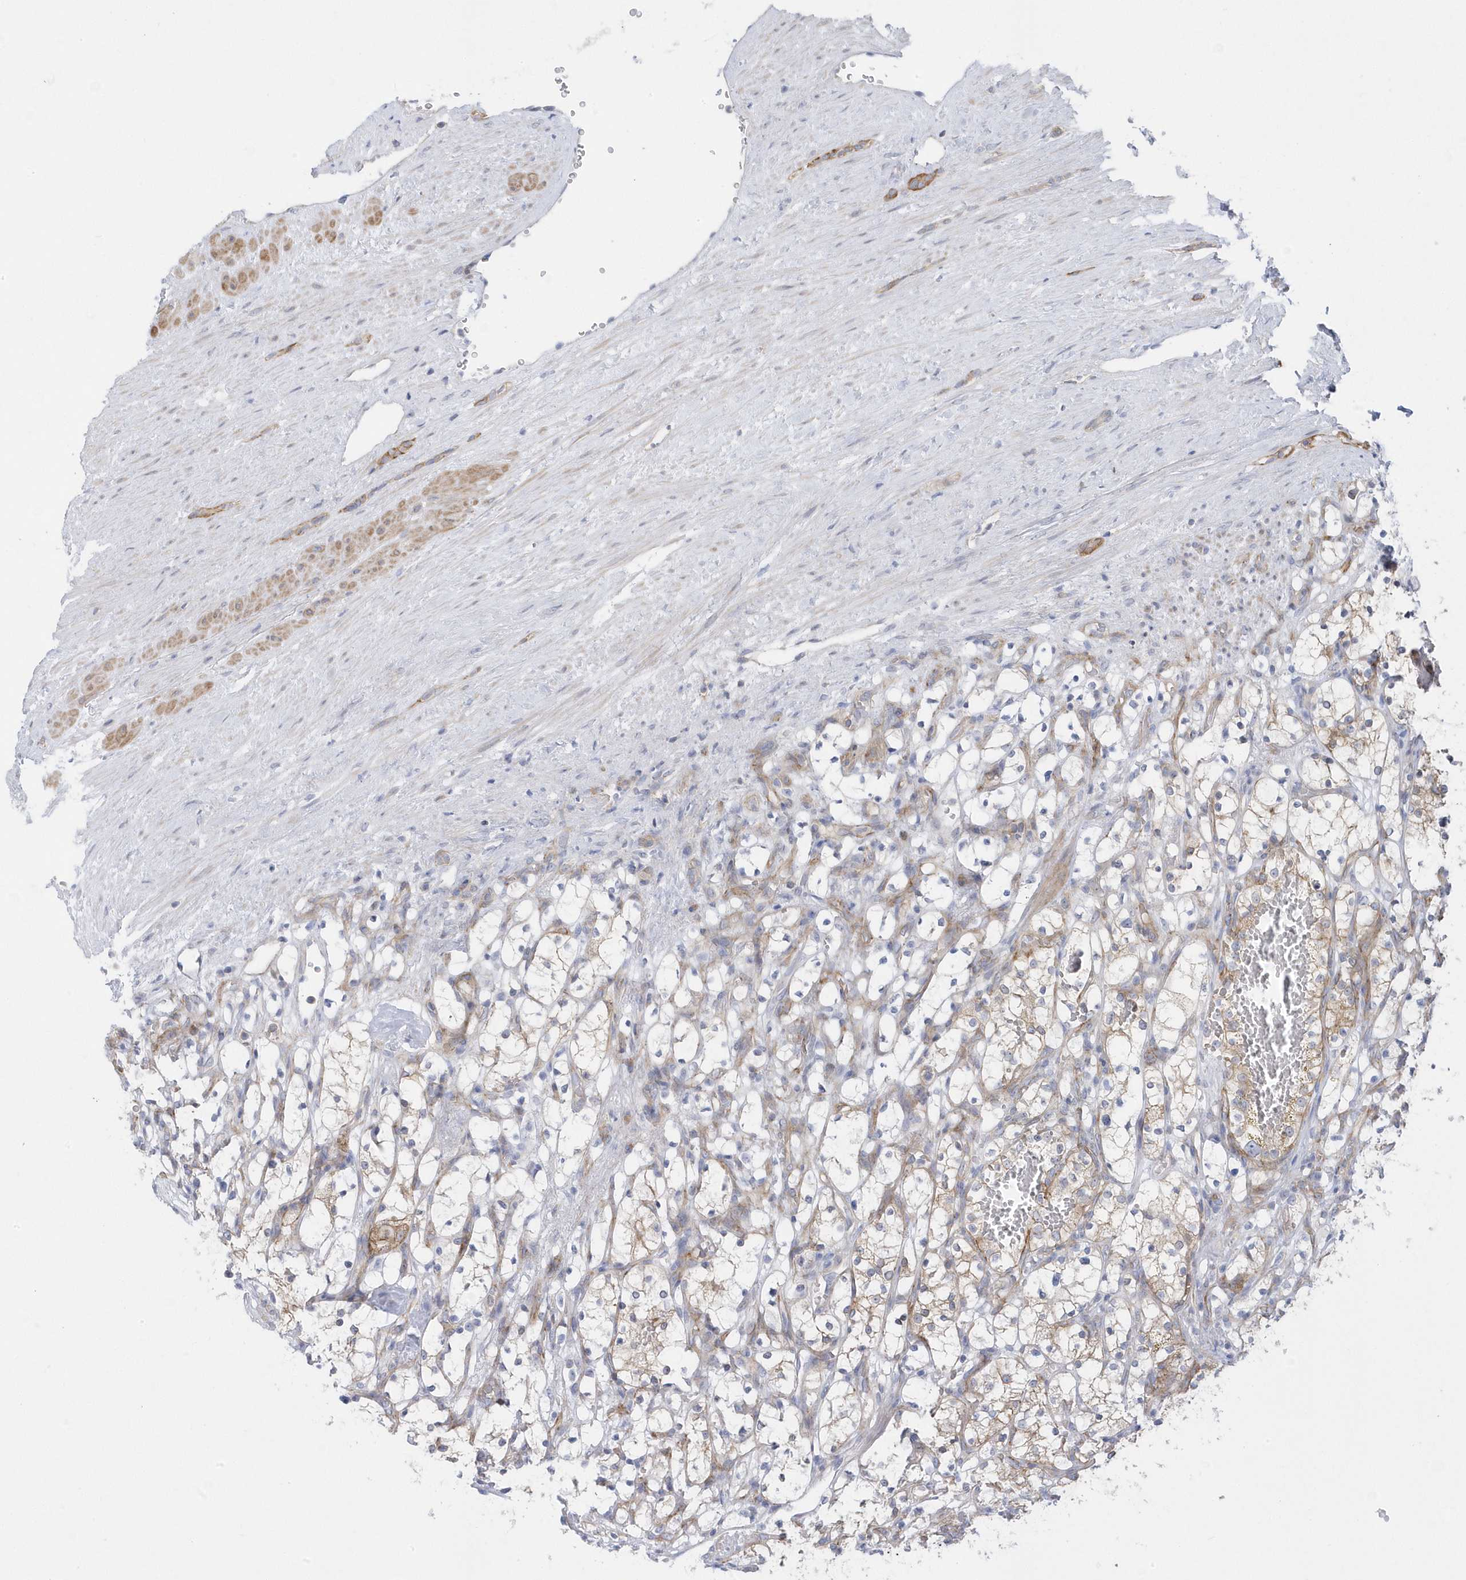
{"staining": {"intensity": "weak", "quantity": "<25%", "location": "cytoplasmic/membranous"}, "tissue": "renal cancer", "cell_type": "Tumor cells", "image_type": "cancer", "snomed": [{"axis": "morphology", "description": "Adenocarcinoma, NOS"}, {"axis": "topography", "description": "Kidney"}], "caption": "The micrograph demonstrates no significant expression in tumor cells of renal adenocarcinoma.", "gene": "ANAPC1", "patient": {"sex": "female", "age": 69}}